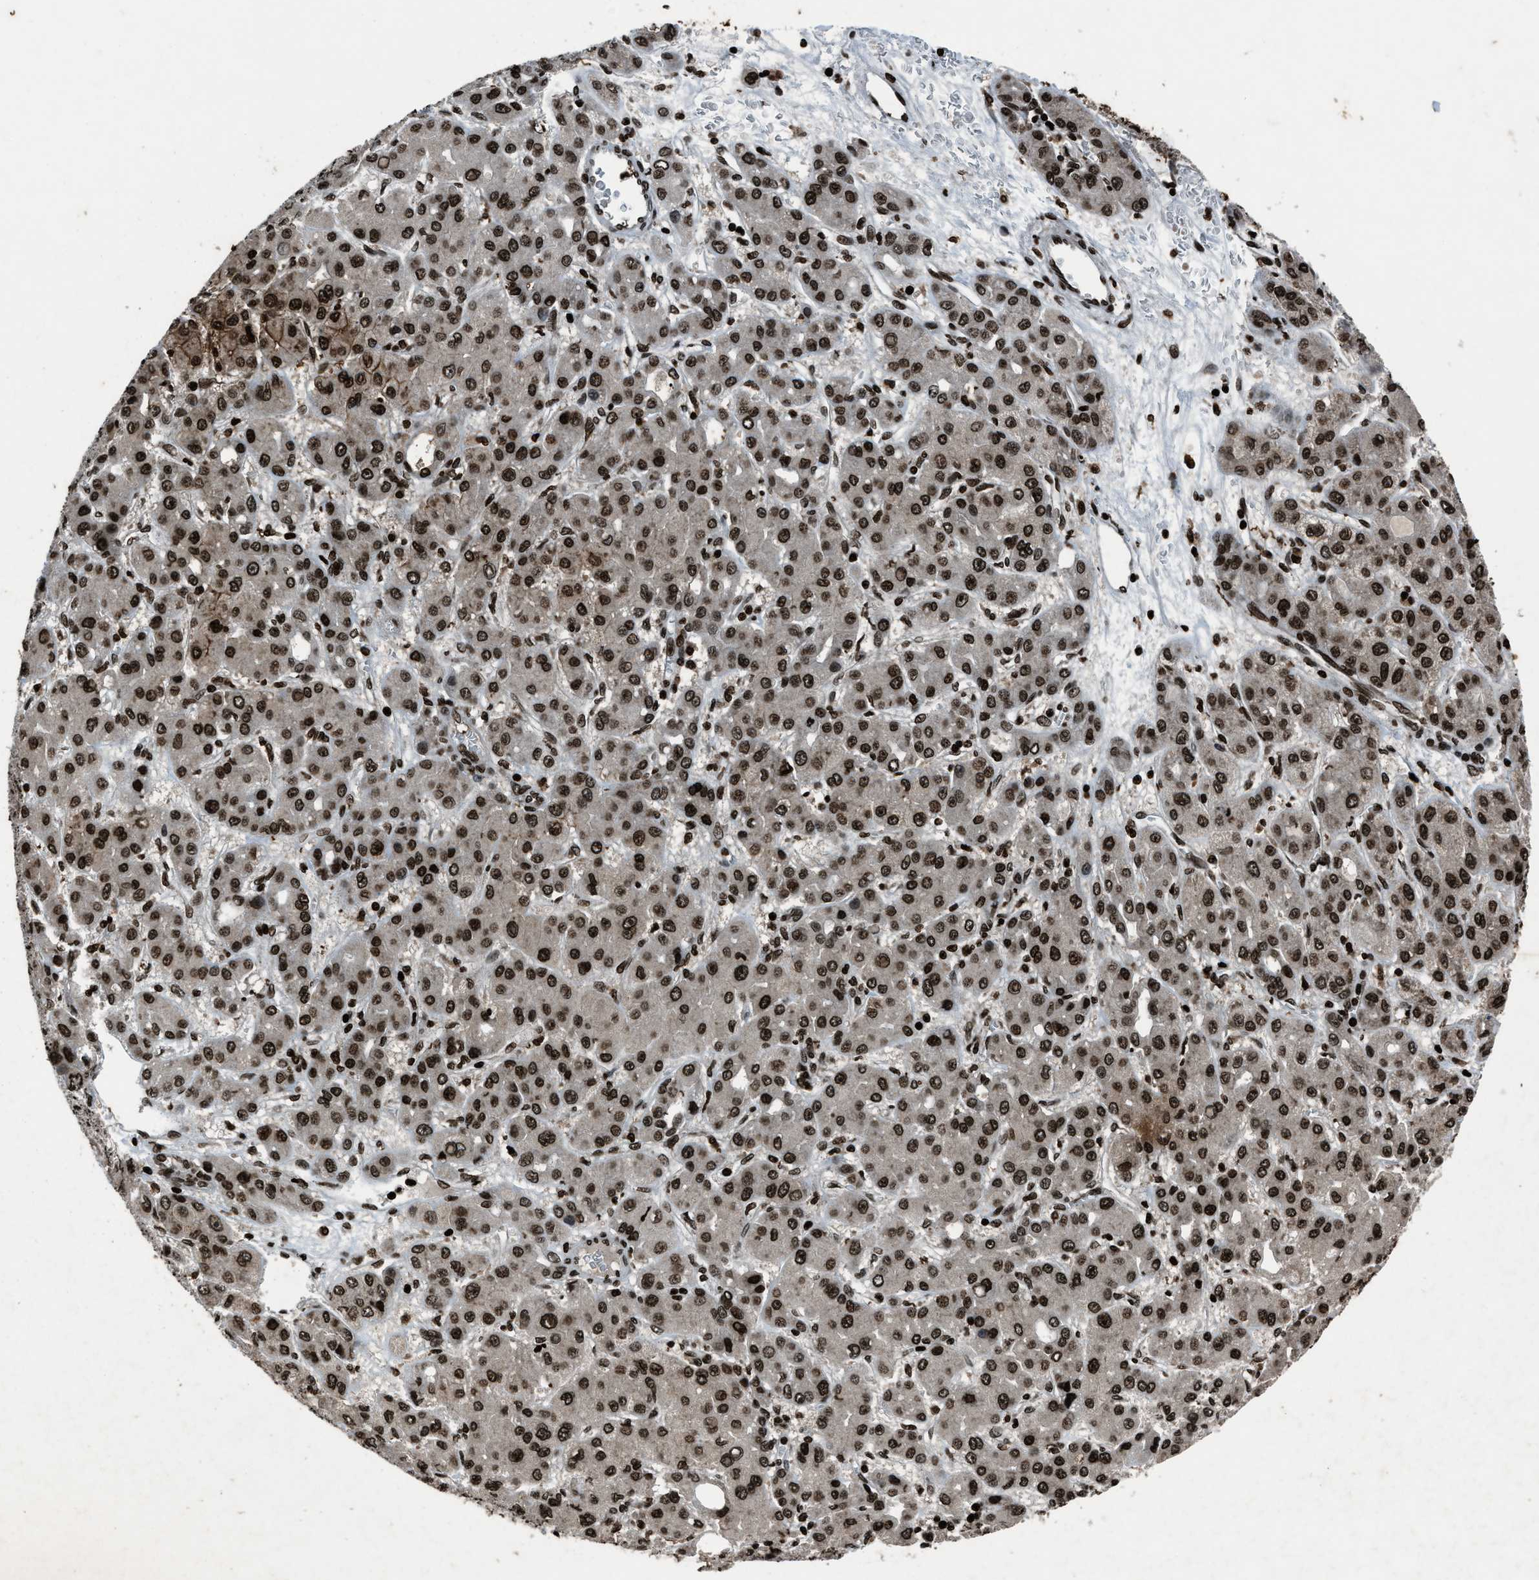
{"staining": {"intensity": "strong", "quantity": ">75%", "location": "nuclear"}, "tissue": "liver cancer", "cell_type": "Tumor cells", "image_type": "cancer", "snomed": [{"axis": "morphology", "description": "Carcinoma, Hepatocellular, NOS"}, {"axis": "topography", "description": "Liver"}], "caption": "This is a histology image of immunohistochemistry staining of liver hepatocellular carcinoma, which shows strong expression in the nuclear of tumor cells.", "gene": "H4C1", "patient": {"sex": "male", "age": 55}}